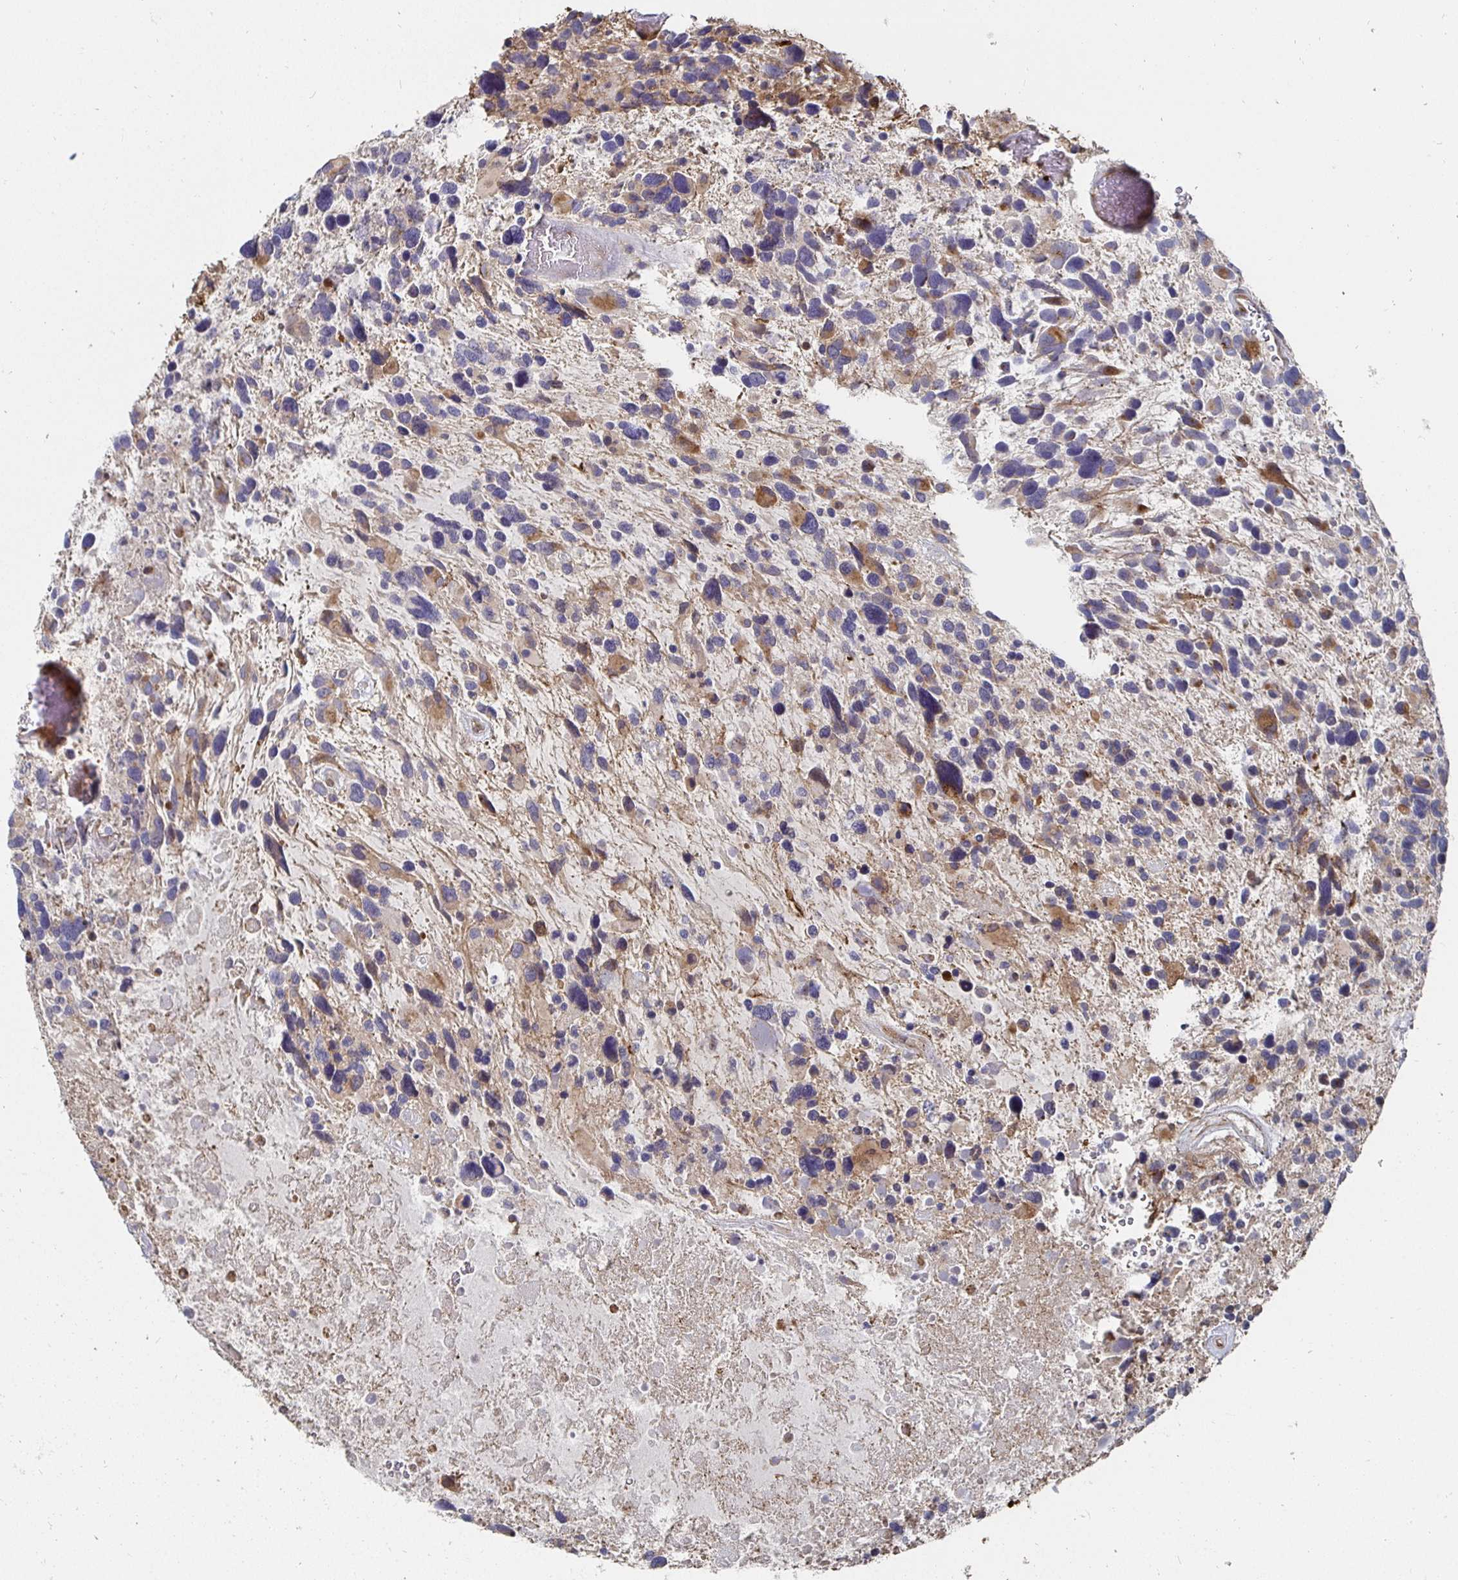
{"staining": {"intensity": "moderate", "quantity": "<25%", "location": "cytoplasmic/membranous"}, "tissue": "glioma", "cell_type": "Tumor cells", "image_type": "cancer", "snomed": [{"axis": "morphology", "description": "Glioma, malignant, High grade"}, {"axis": "topography", "description": "Brain"}], "caption": "Glioma was stained to show a protein in brown. There is low levels of moderate cytoplasmic/membranous expression in approximately <25% of tumor cells. The protein of interest is shown in brown color, while the nuclei are stained blue.", "gene": "GJA4", "patient": {"sex": "male", "age": 49}}